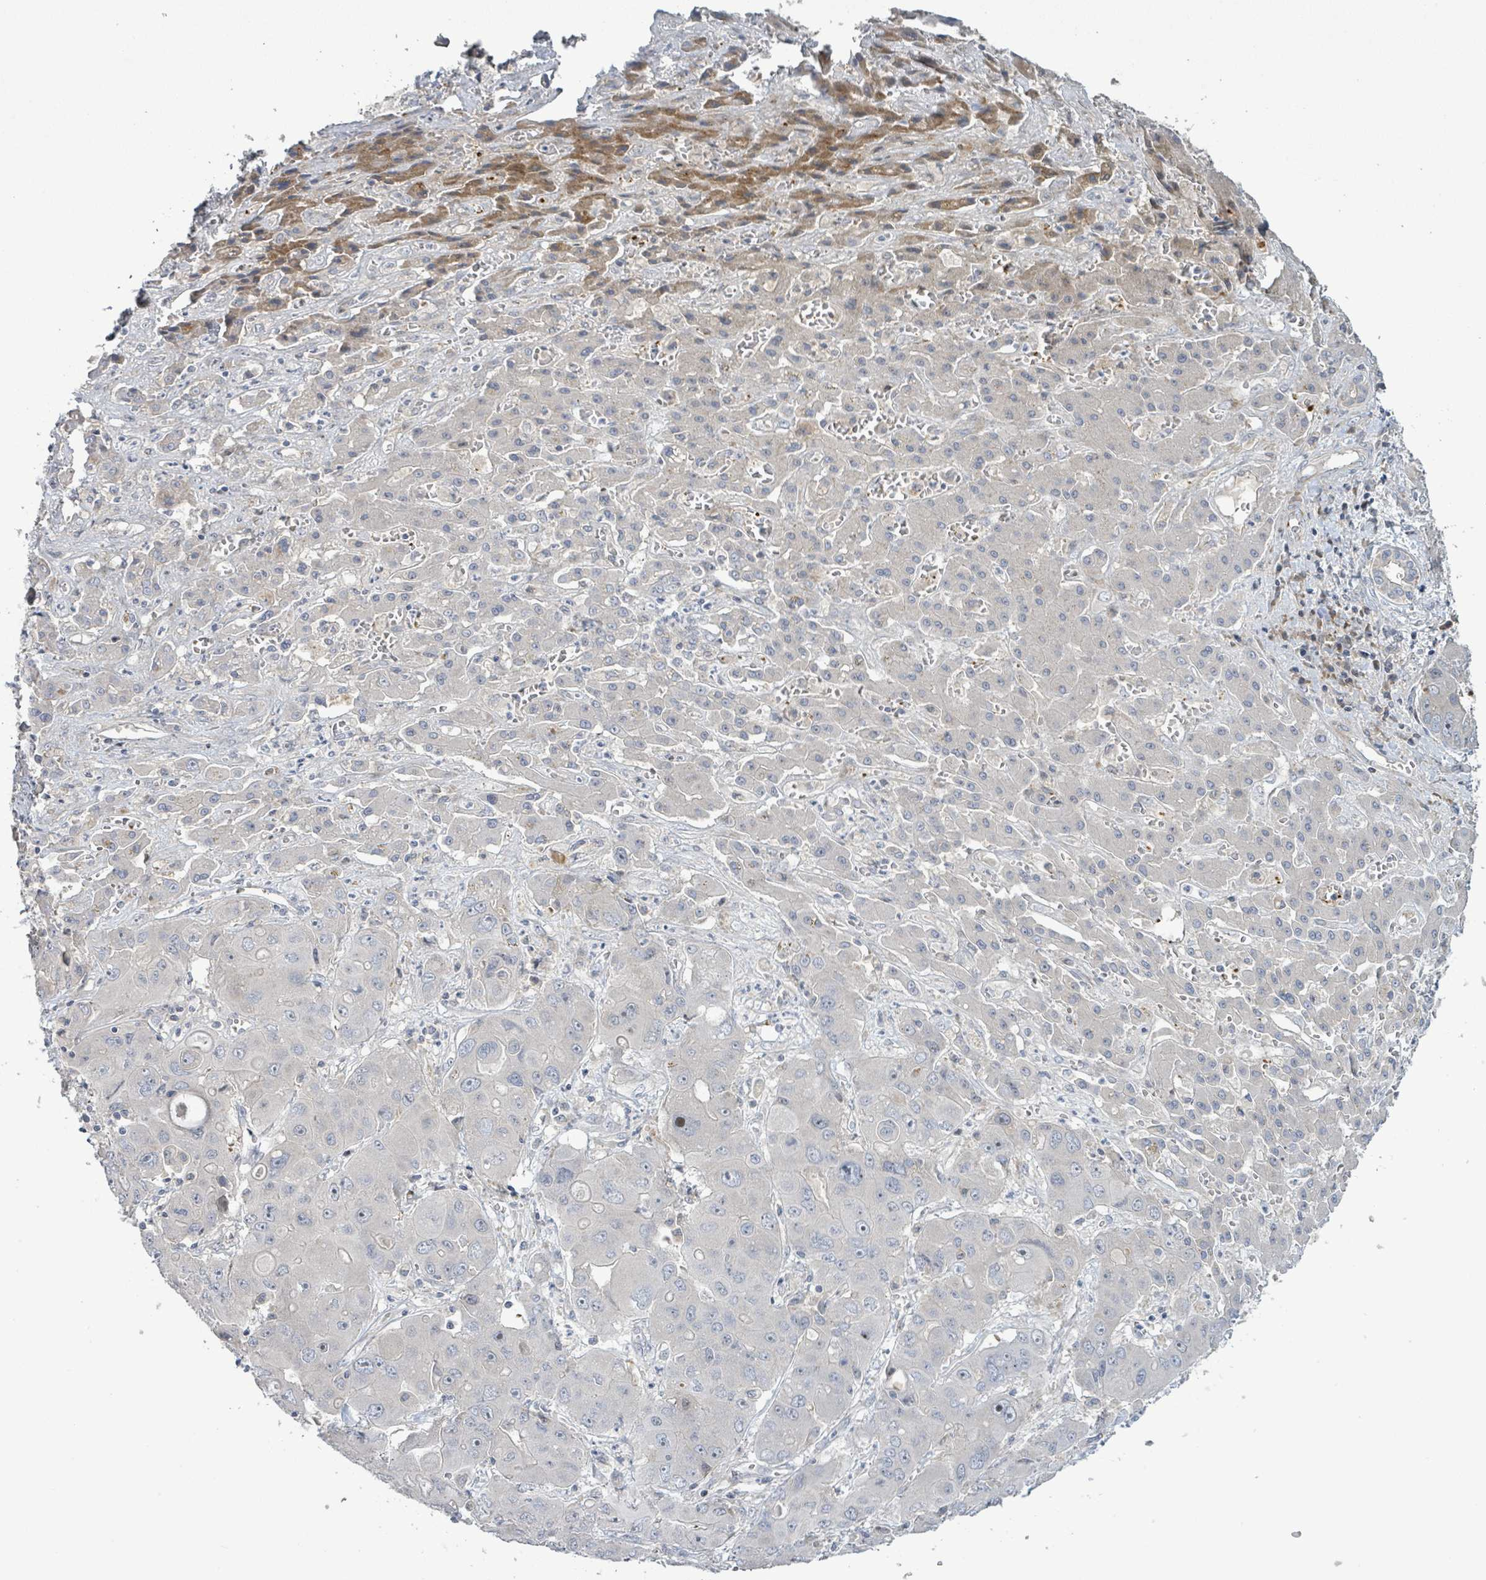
{"staining": {"intensity": "negative", "quantity": "none", "location": "none"}, "tissue": "liver cancer", "cell_type": "Tumor cells", "image_type": "cancer", "snomed": [{"axis": "morphology", "description": "Cholangiocarcinoma"}, {"axis": "topography", "description": "Liver"}], "caption": "High magnification brightfield microscopy of cholangiocarcinoma (liver) stained with DAB (3,3'-diaminobenzidine) (brown) and counterstained with hematoxylin (blue): tumor cells show no significant positivity.", "gene": "LILRA4", "patient": {"sex": "male", "age": 67}}